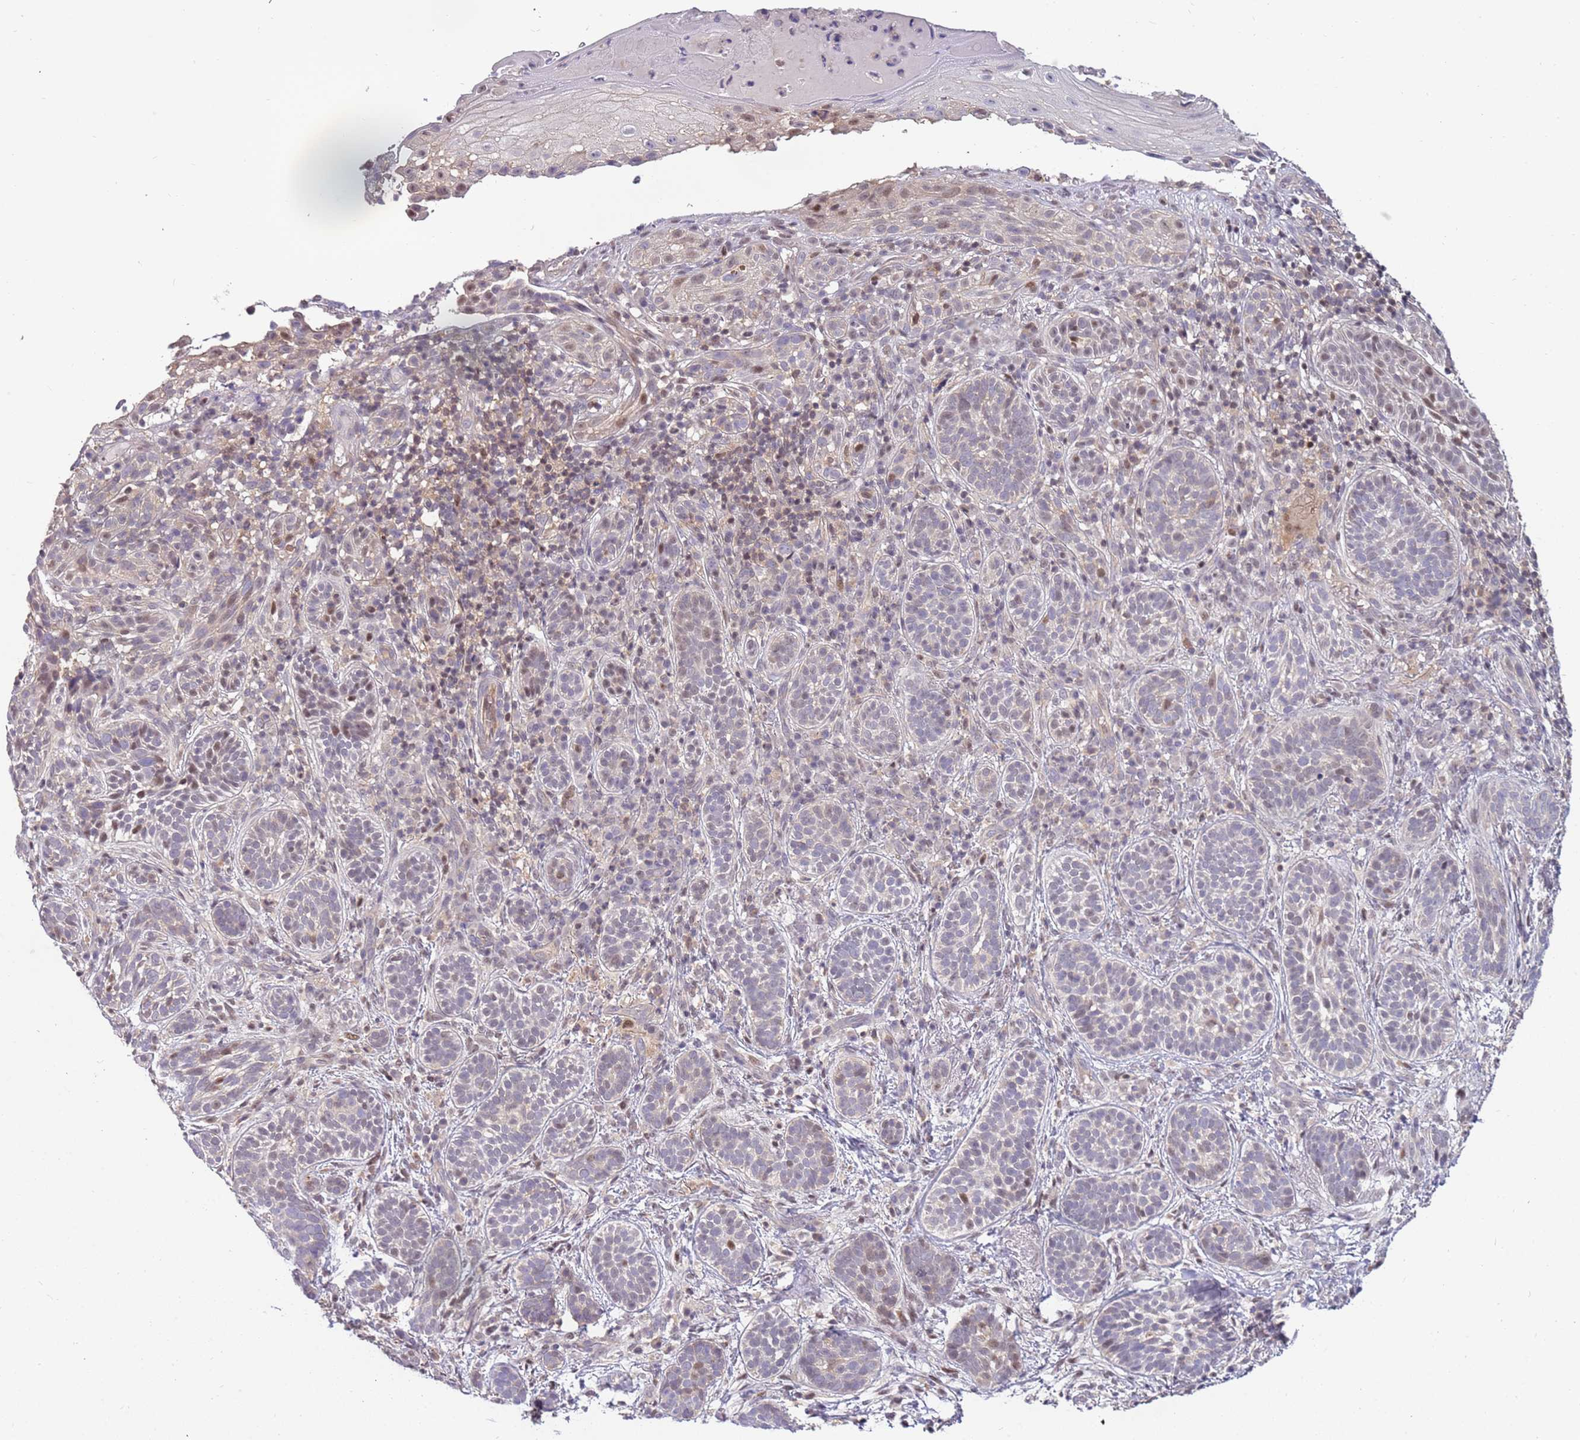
{"staining": {"intensity": "moderate", "quantity": "<25%", "location": "nuclear"}, "tissue": "skin cancer", "cell_type": "Tumor cells", "image_type": "cancer", "snomed": [{"axis": "morphology", "description": "Basal cell carcinoma"}, {"axis": "topography", "description": "Skin"}], "caption": "Moderate nuclear positivity is appreciated in about <25% of tumor cells in skin cancer (basal cell carcinoma). The staining was performed using DAB to visualize the protein expression in brown, while the nuclei were stained in blue with hematoxylin (Magnification: 20x).", "gene": "GSTO2", "patient": {"sex": "male", "age": 71}}